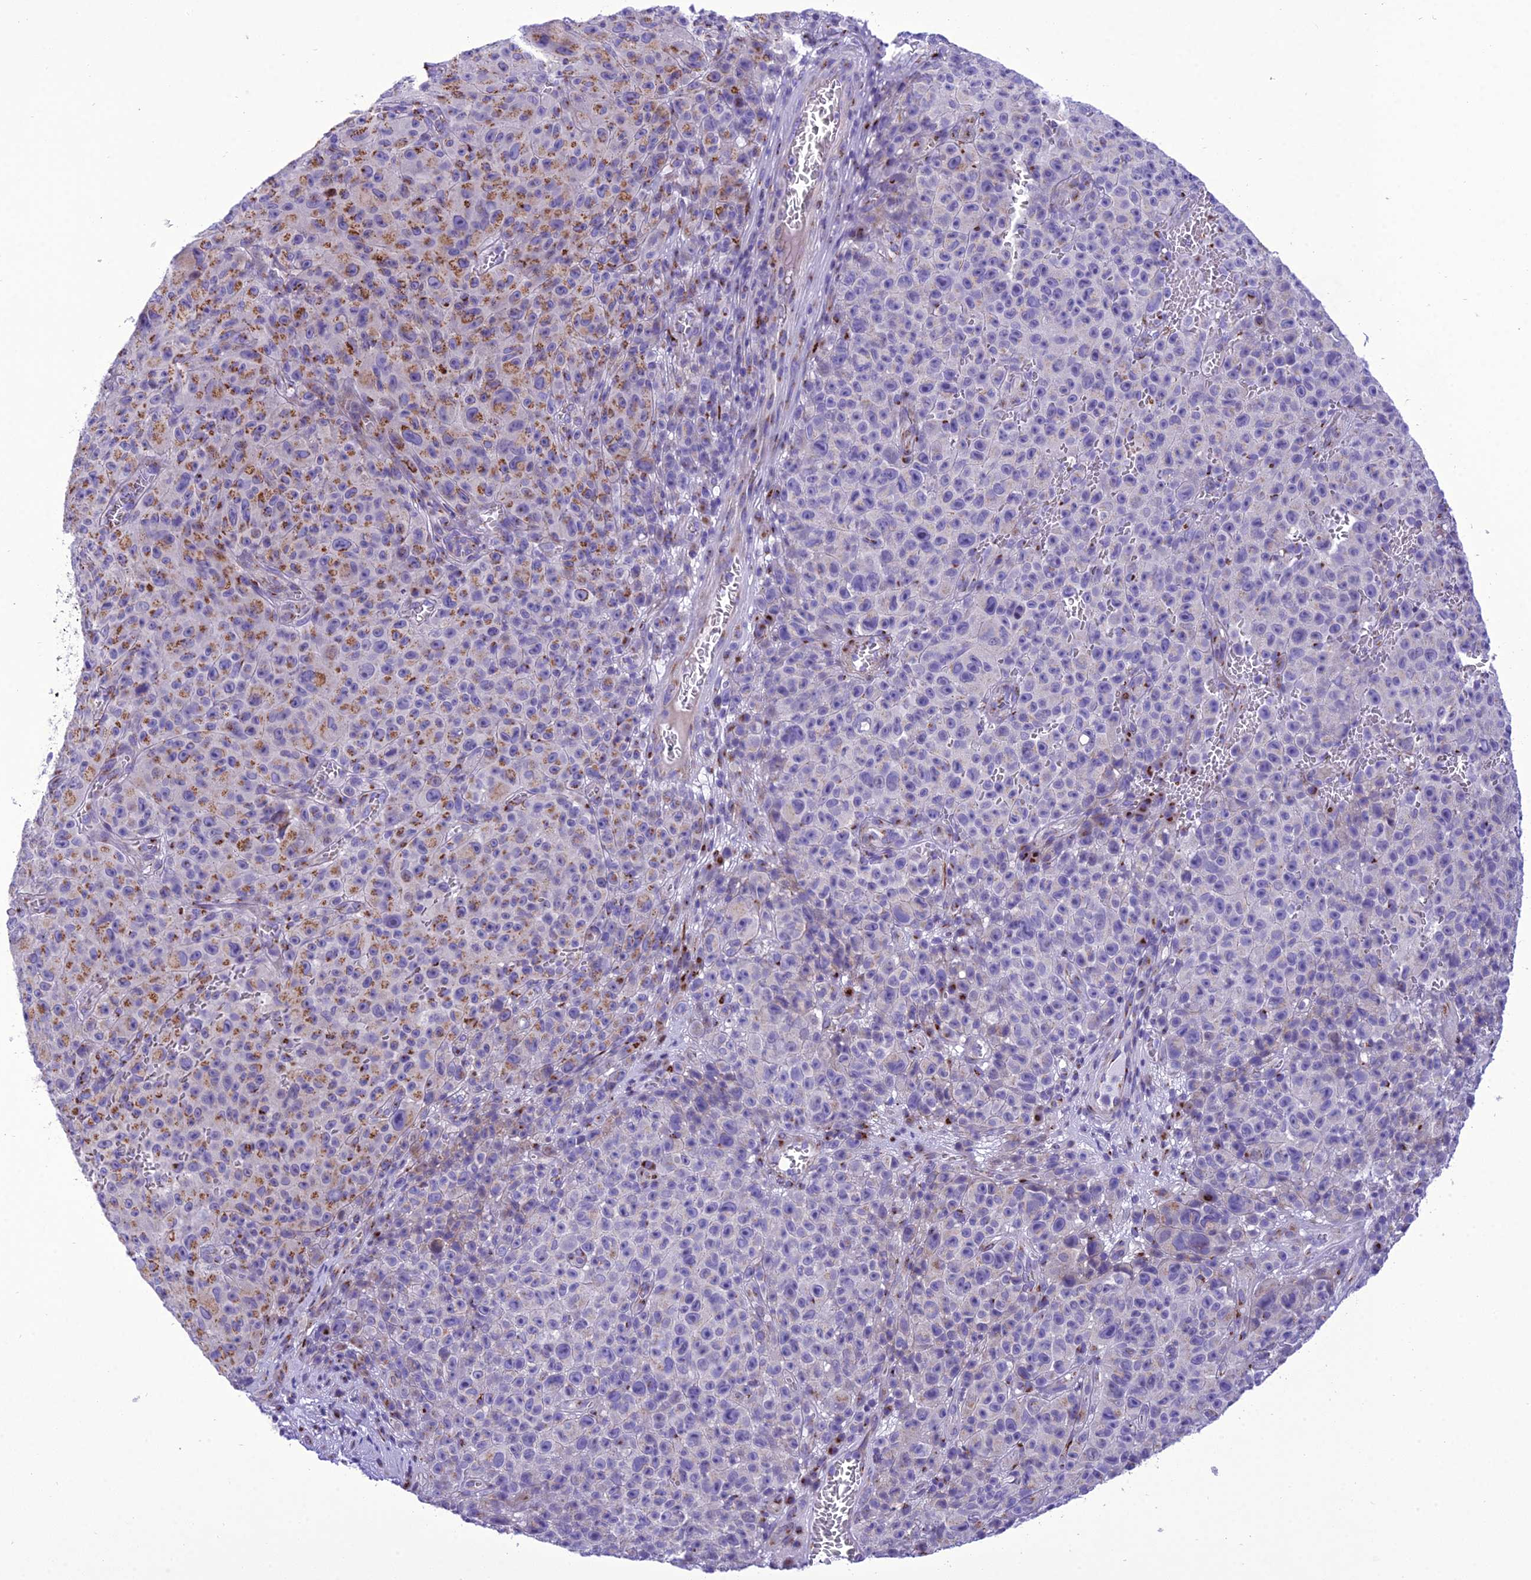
{"staining": {"intensity": "moderate", "quantity": "25%-75%", "location": "cytoplasmic/membranous"}, "tissue": "melanoma", "cell_type": "Tumor cells", "image_type": "cancer", "snomed": [{"axis": "morphology", "description": "Malignant melanoma, NOS"}, {"axis": "topography", "description": "Skin"}], "caption": "Immunohistochemical staining of human melanoma reveals medium levels of moderate cytoplasmic/membranous protein positivity in approximately 25%-75% of tumor cells.", "gene": "GOLM2", "patient": {"sex": "female", "age": 82}}